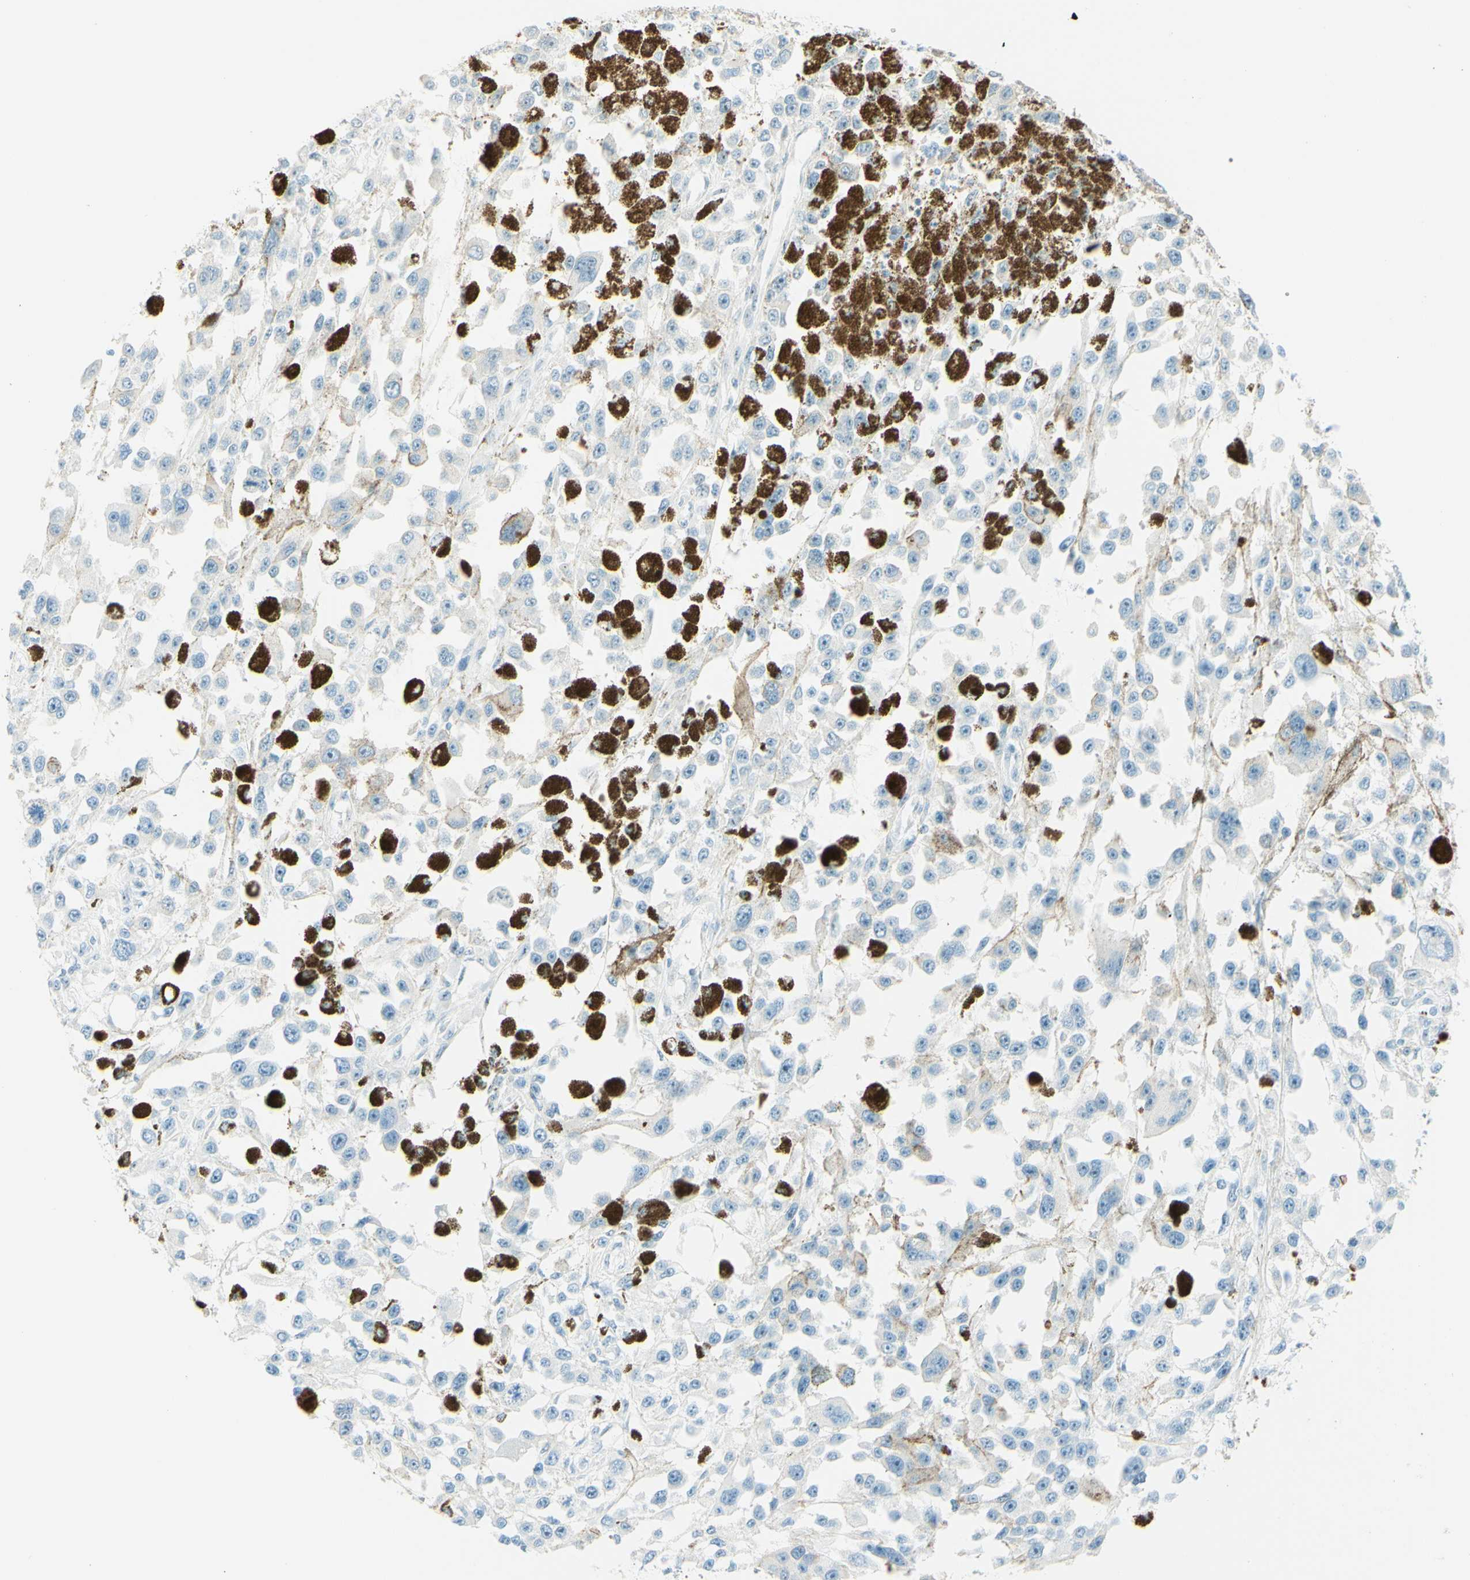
{"staining": {"intensity": "negative", "quantity": "none", "location": "none"}, "tissue": "melanoma", "cell_type": "Tumor cells", "image_type": "cancer", "snomed": [{"axis": "morphology", "description": "Malignant melanoma, Metastatic site"}, {"axis": "topography", "description": "Lymph node"}], "caption": "DAB immunohistochemical staining of melanoma exhibits no significant expression in tumor cells.", "gene": "FMR1NB", "patient": {"sex": "male", "age": 59}}